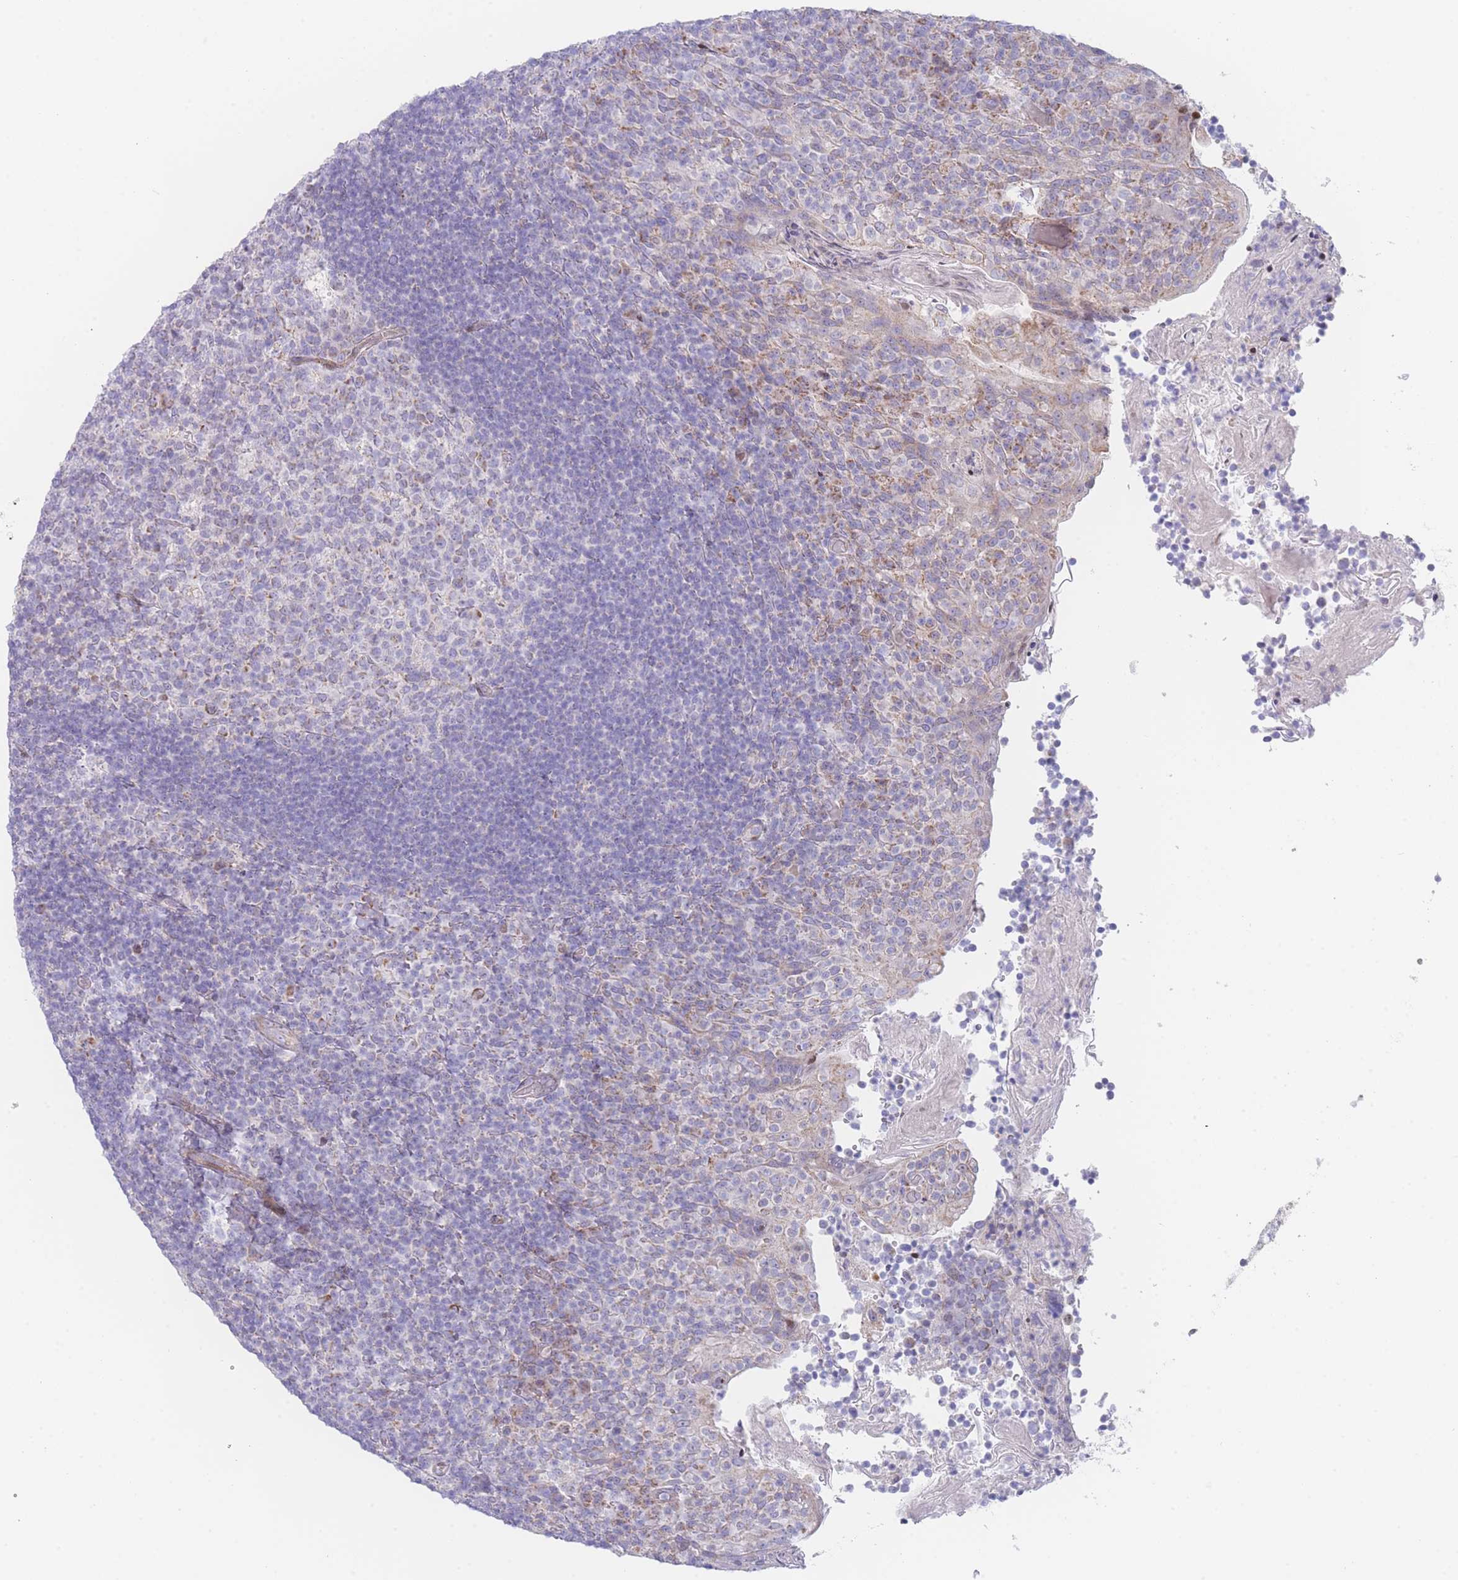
{"staining": {"intensity": "negative", "quantity": "none", "location": "none"}, "tissue": "tonsil", "cell_type": "Germinal center cells", "image_type": "normal", "snomed": [{"axis": "morphology", "description": "Normal tissue, NOS"}, {"axis": "topography", "description": "Tonsil"}], "caption": "Immunohistochemistry photomicrograph of normal tonsil: tonsil stained with DAB (3,3'-diaminobenzidine) exhibits no significant protein positivity in germinal center cells.", "gene": "GPAM", "patient": {"sex": "female", "age": 10}}